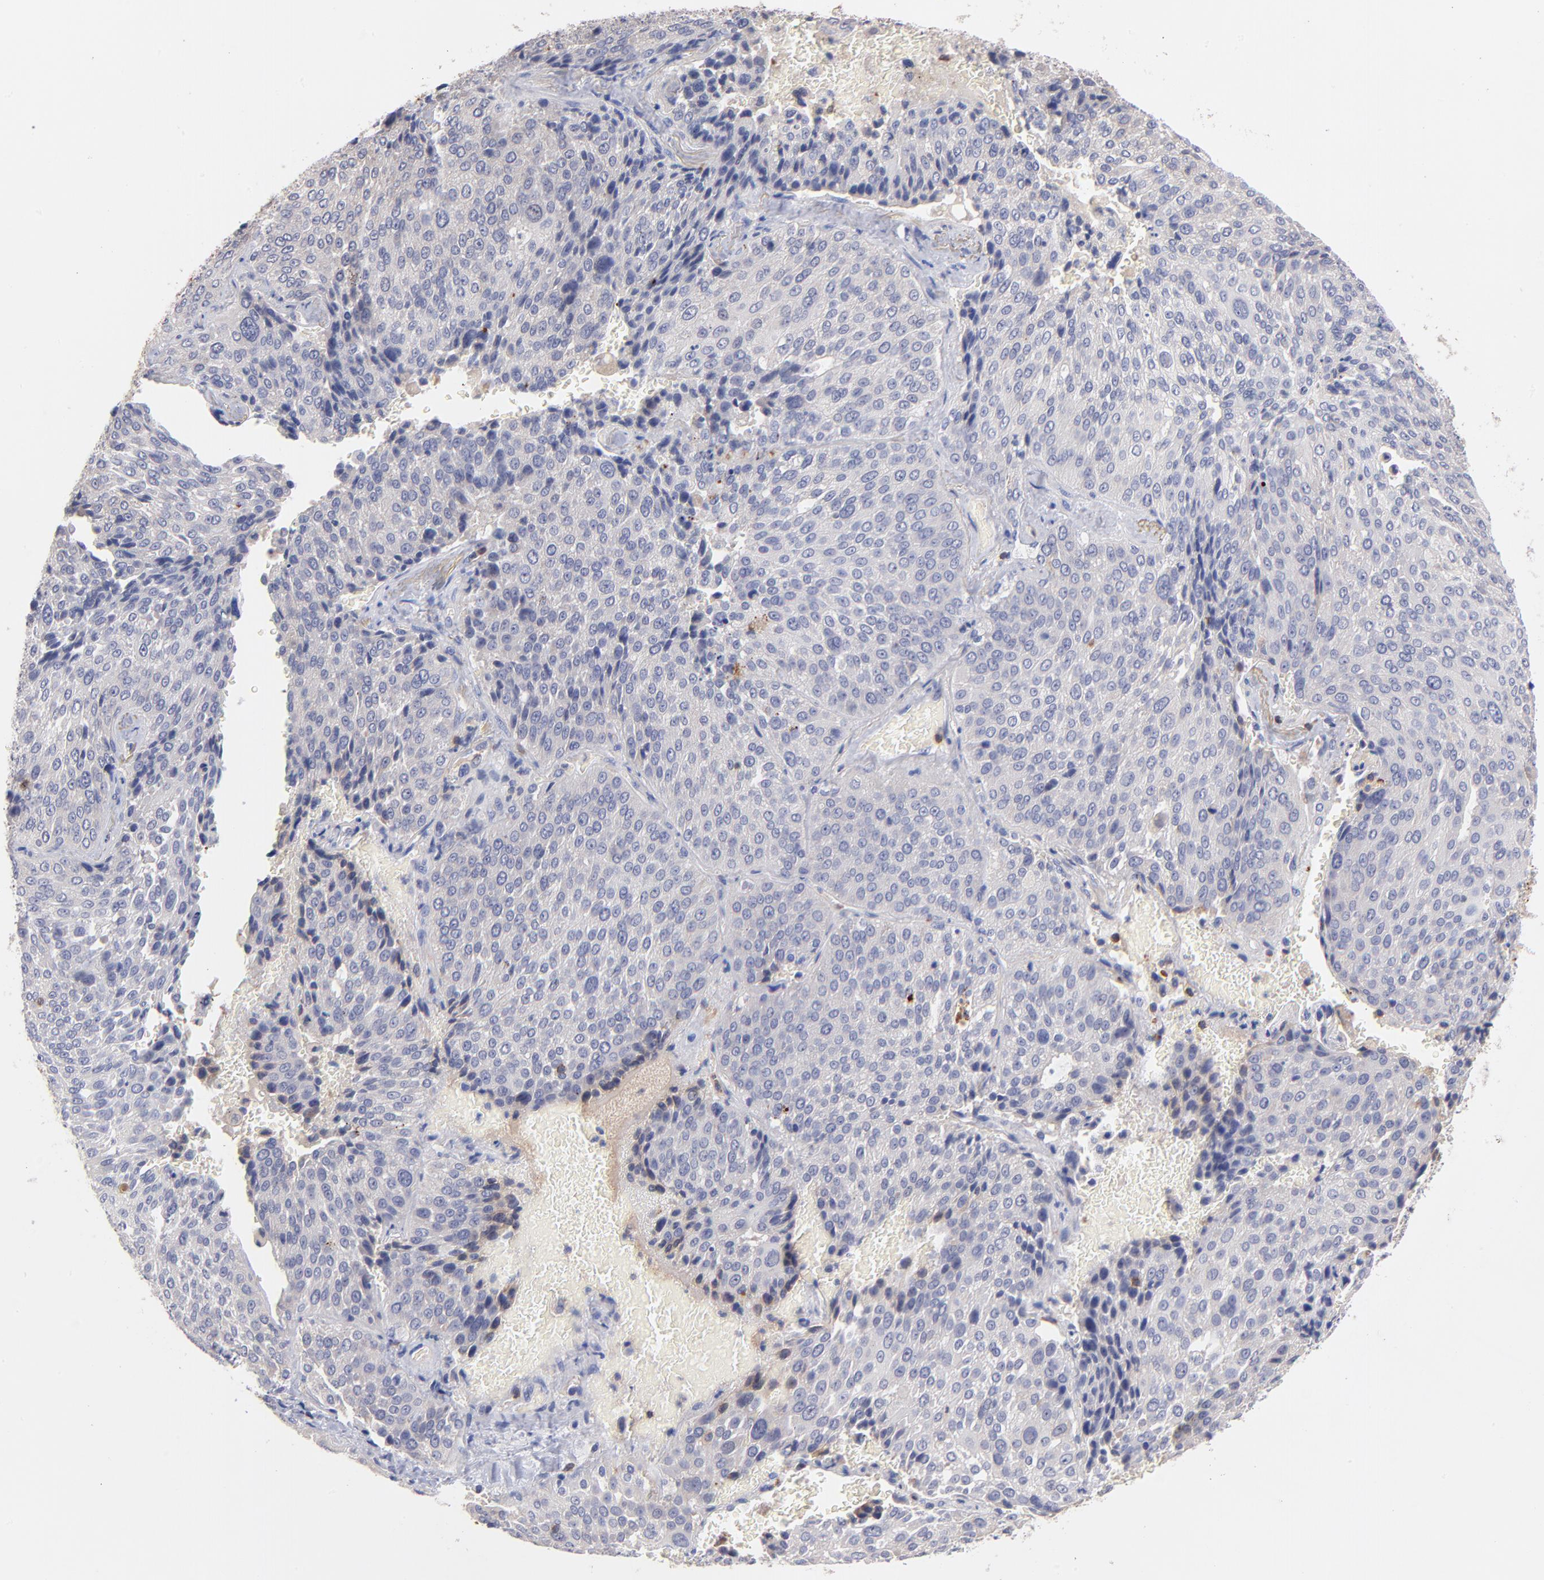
{"staining": {"intensity": "negative", "quantity": "none", "location": "none"}, "tissue": "lung cancer", "cell_type": "Tumor cells", "image_type": "cancer", "snomed": [{"axis": "morphology", "description": "Squamous cell carcinoma, NOS"}, {"axis": "topography", "description": "Lung"}], "caption": "This is an immunohistochemistry (IHC) micrograph of human lung squamous cell carcinoma. There is no positivity in tumor cells.", "gene": "KREMEN2", "patient": {"sex": "male", "age": 54}}